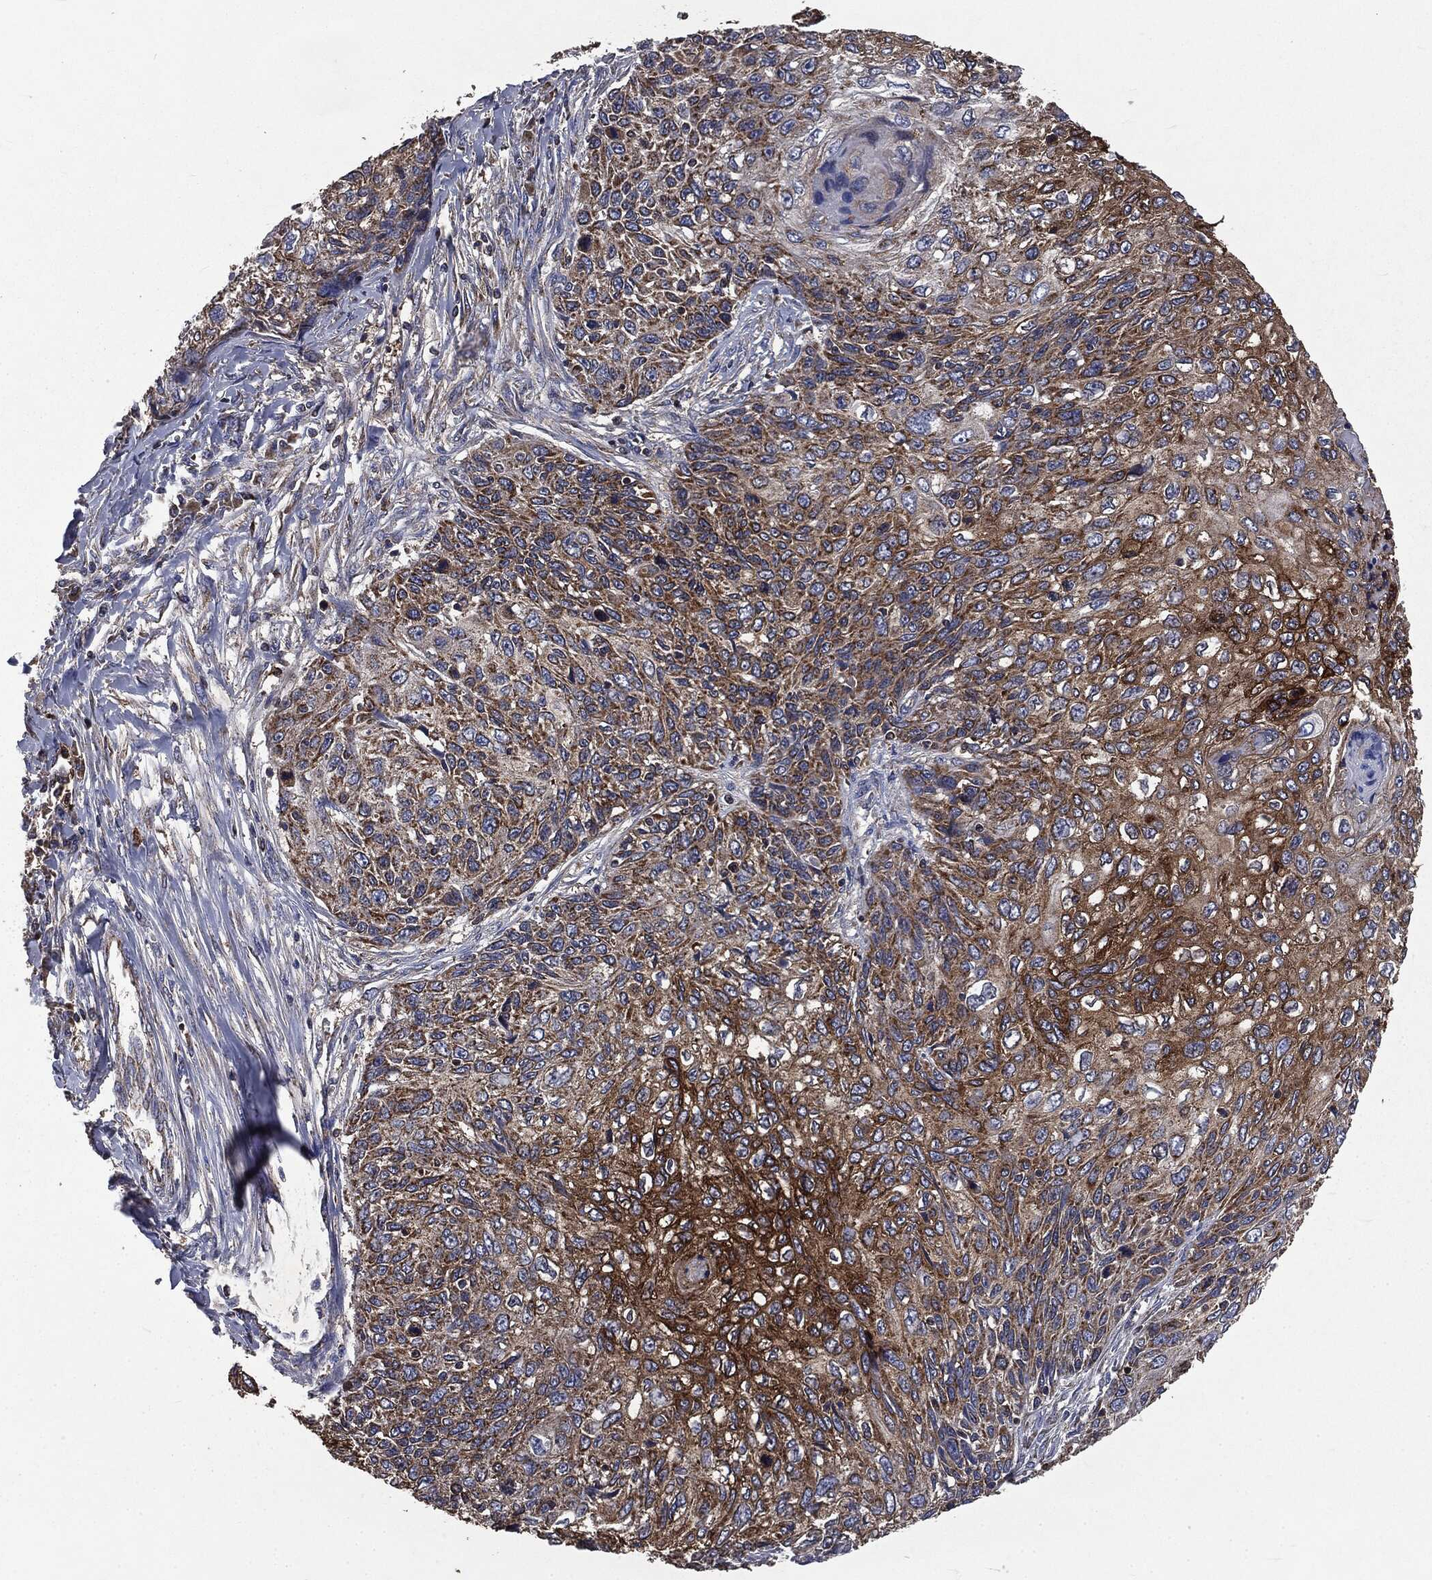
{"staining": {"intensity": "strong", "quantity": "25%-75%", "location": "cytoplasmic/membranous"}, "tissue": "skin cancer", "cell_type": "Tumor cells", "image_type": "cancer", "snomed": [{"axis": "morphology", "description": "Squamous cell carcinoma, NOS"}, {"axis": "topography", "description": "Skin"}], "caption": "This is an image of IHC staining of squamous cell carcinoma (skin), which shows strong positivity in the cytoplasmic/membranous of tumor cells.", "gene": "MAPK6", "patient": {"sex": "male", "age": 92}}